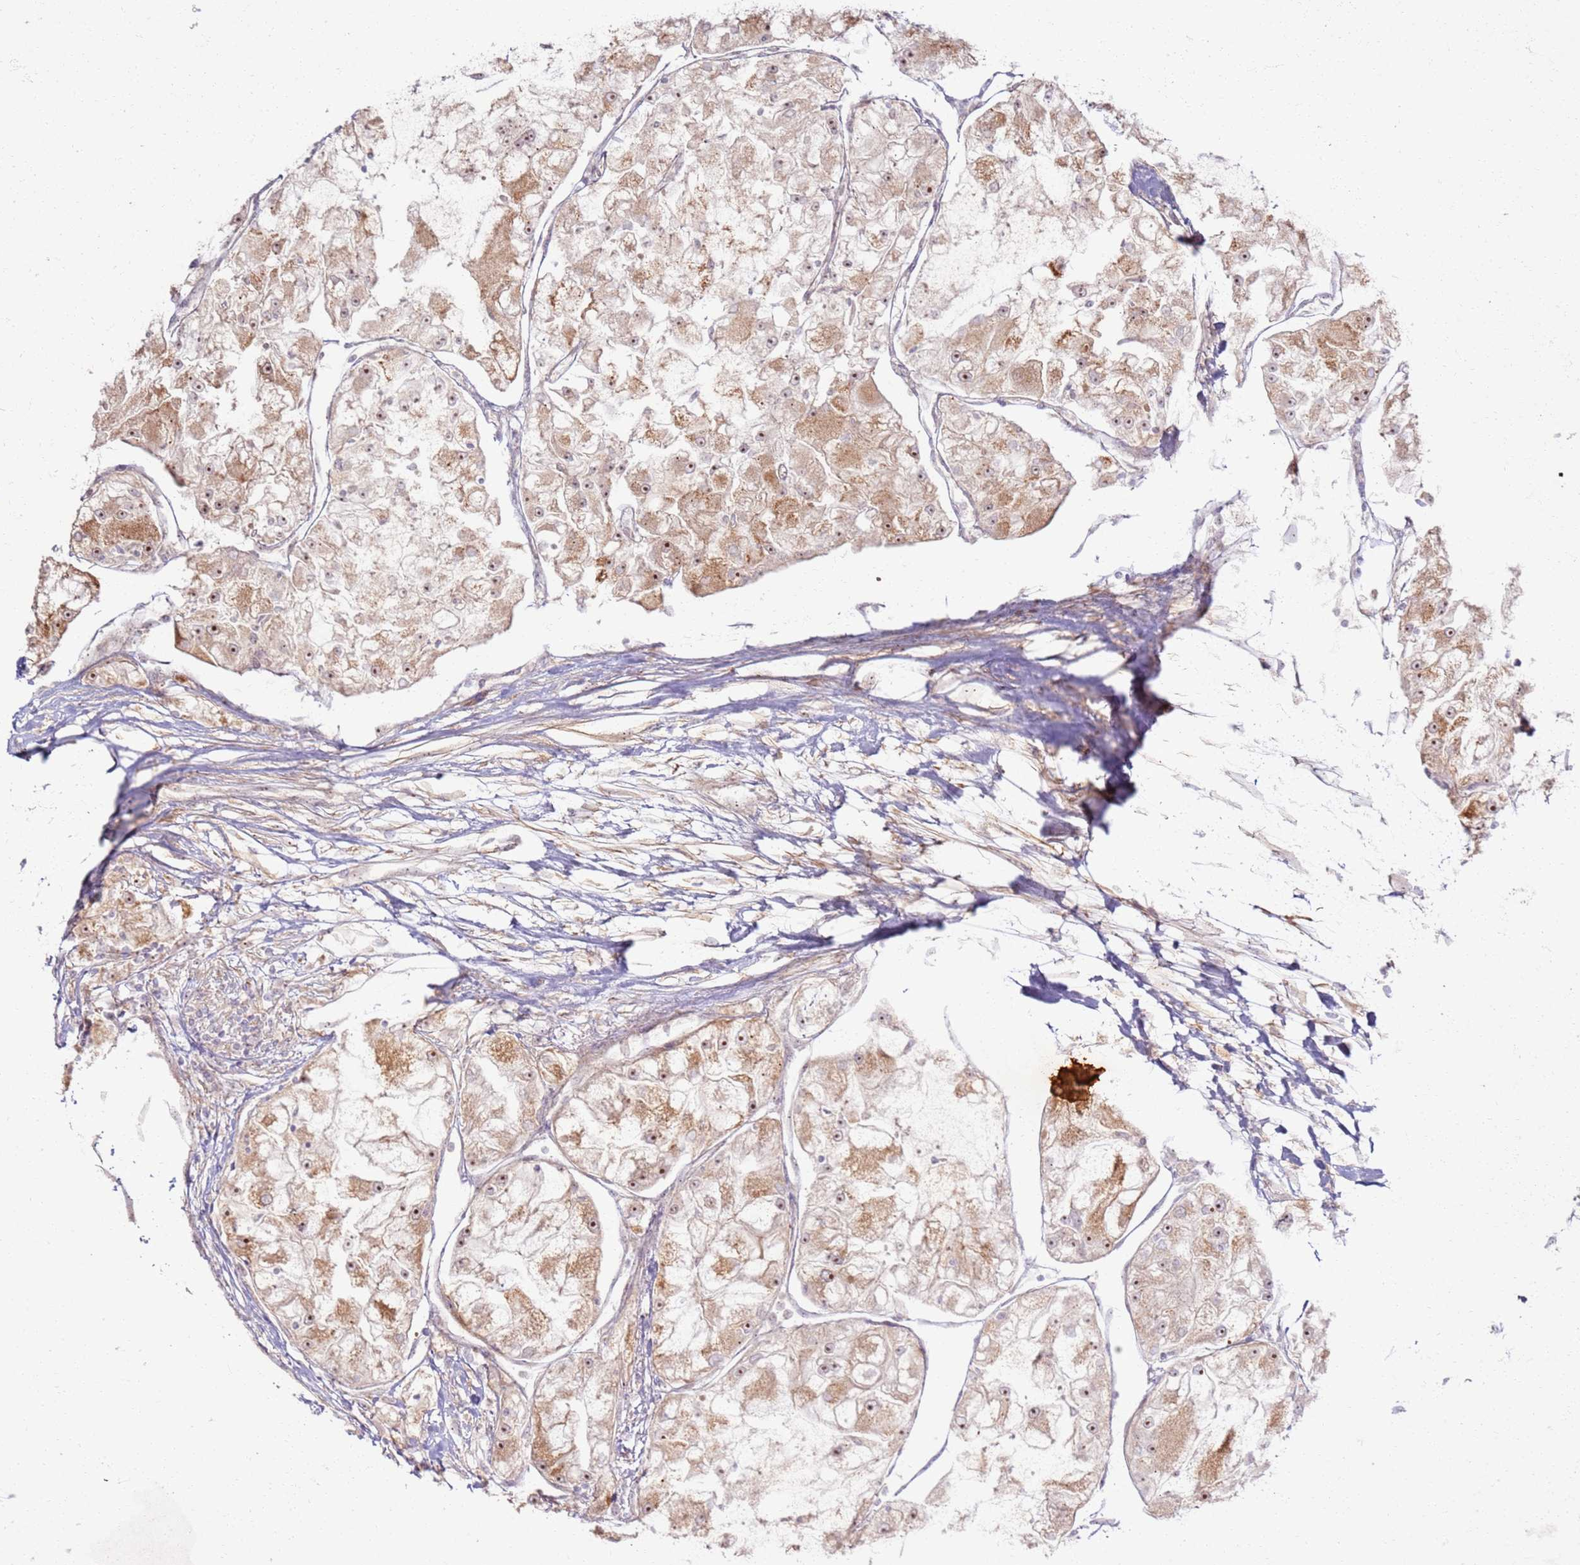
{"staining": {"intensity": "moderate", "quantity": ">75%", "location": "cytoplasmic/membranous,nuclear"}, "tissue": "renal cancer", "cell_type": "Tumor cells", "image_type": "cancer", "snomed": [{"axis": "morphology", "description": "Adenocarcinoma, NOS"}, {"axis": "topography", "description": "Kidney"}], "caption": "Protein expression by immunohistochemistry (IHC) reveals moderate cytoplasmic/membranous and nuclear positivity in about >75% of tumor cells in renal cancer (adenocarcinoma).", "gene": "CNPY1", "patient": {"sex": "female", "age": 72}}